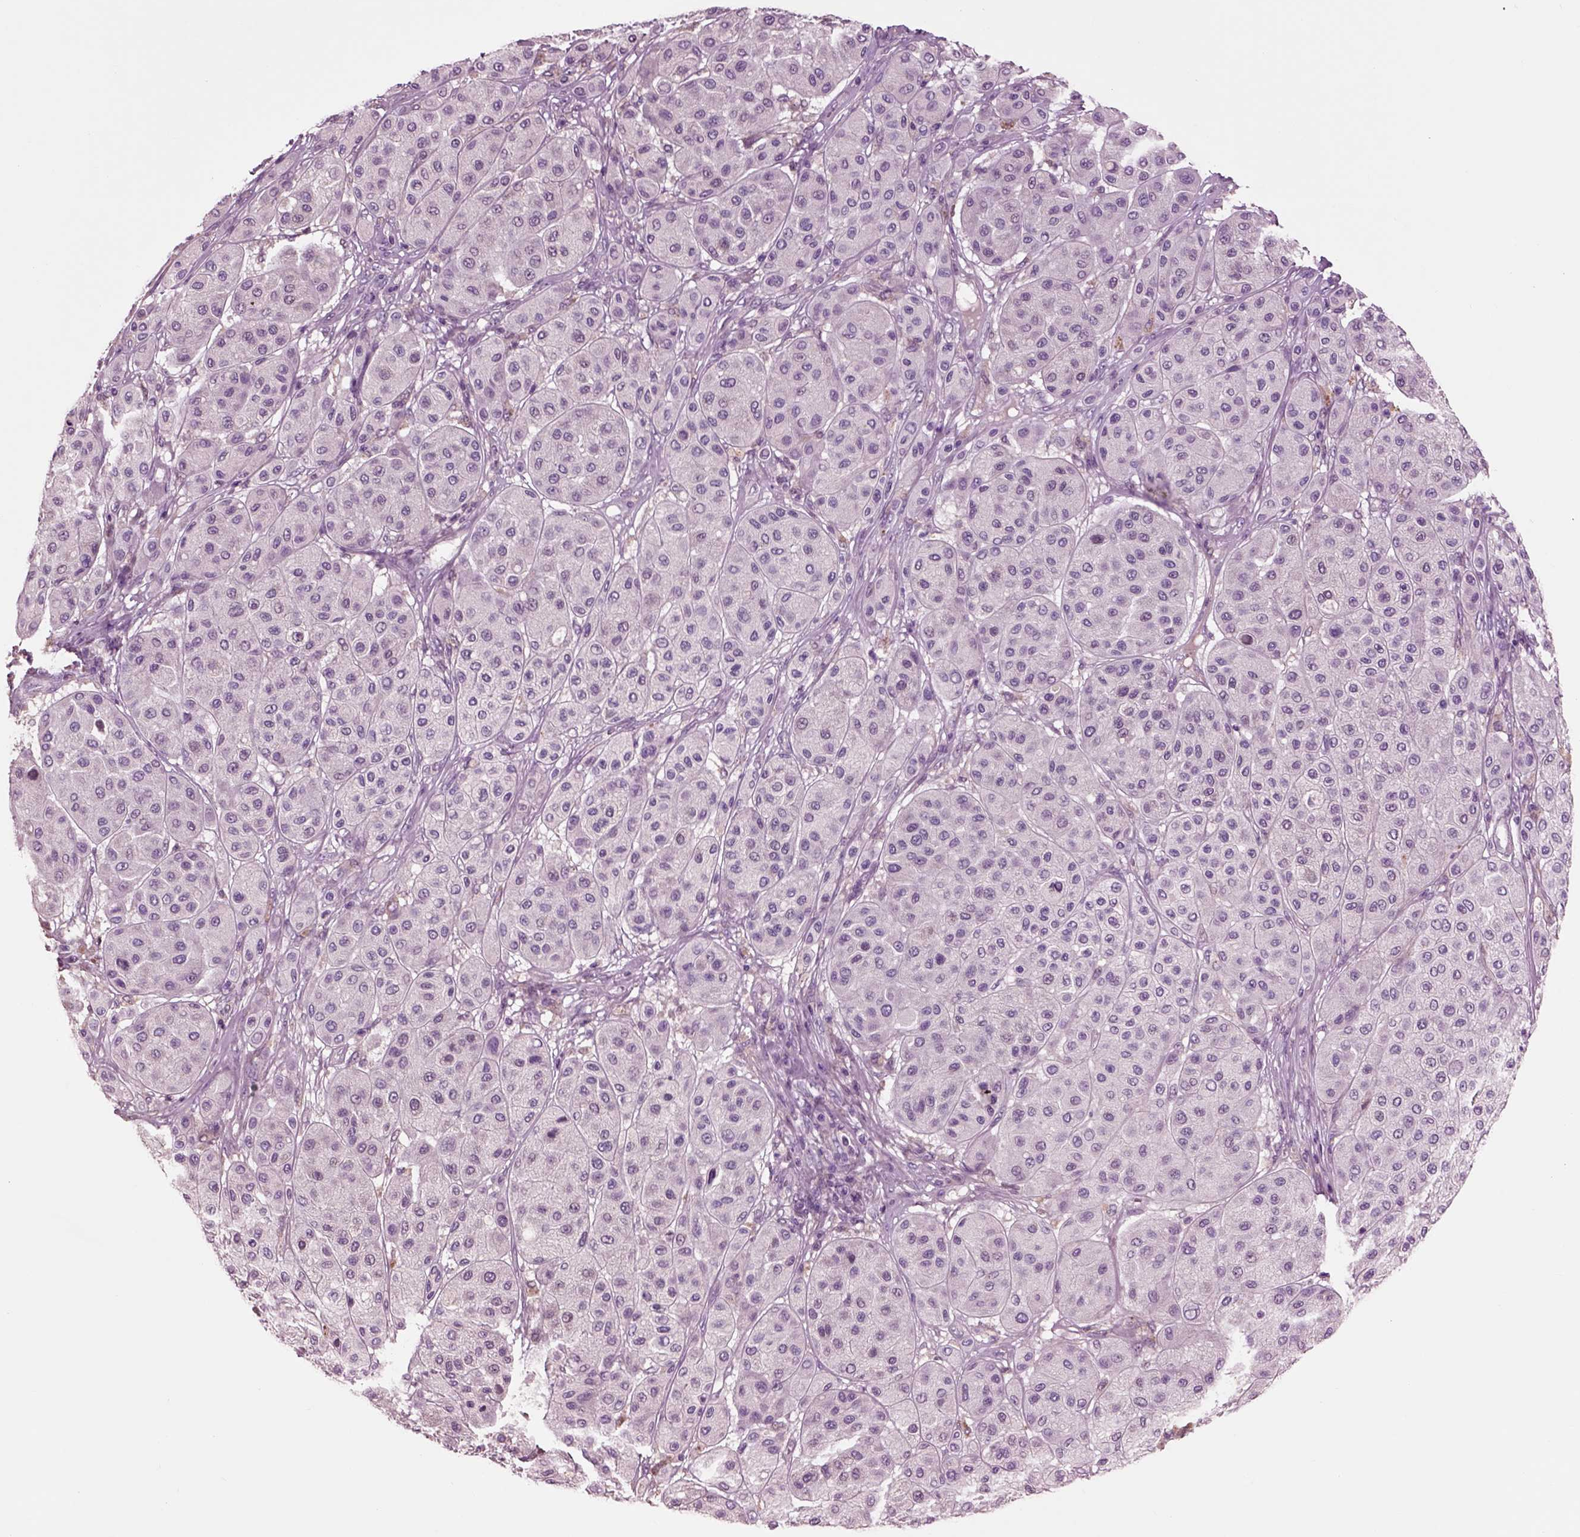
{"staining": {"intensity": "negative", "quantity": "none", "location": "none"}, "tissue": "melanoma", "cell_type": "Tumor cells", "image_type": "cancer", "snomed": [{"axis": "morphology", "description": "Malignant melanoma, Metastatic site"}, {"axis": "topography", "description": "Smooth muscle"}], "caption": "This histopathology image is of melanoma stained with immunohistochemistry (IHC) to label a protein in brown with the nuclei are counter-stained blue. There is no staining in tumor cells.", "gene": "CHGB", "patient": {"sex": "male", "age": 41}}